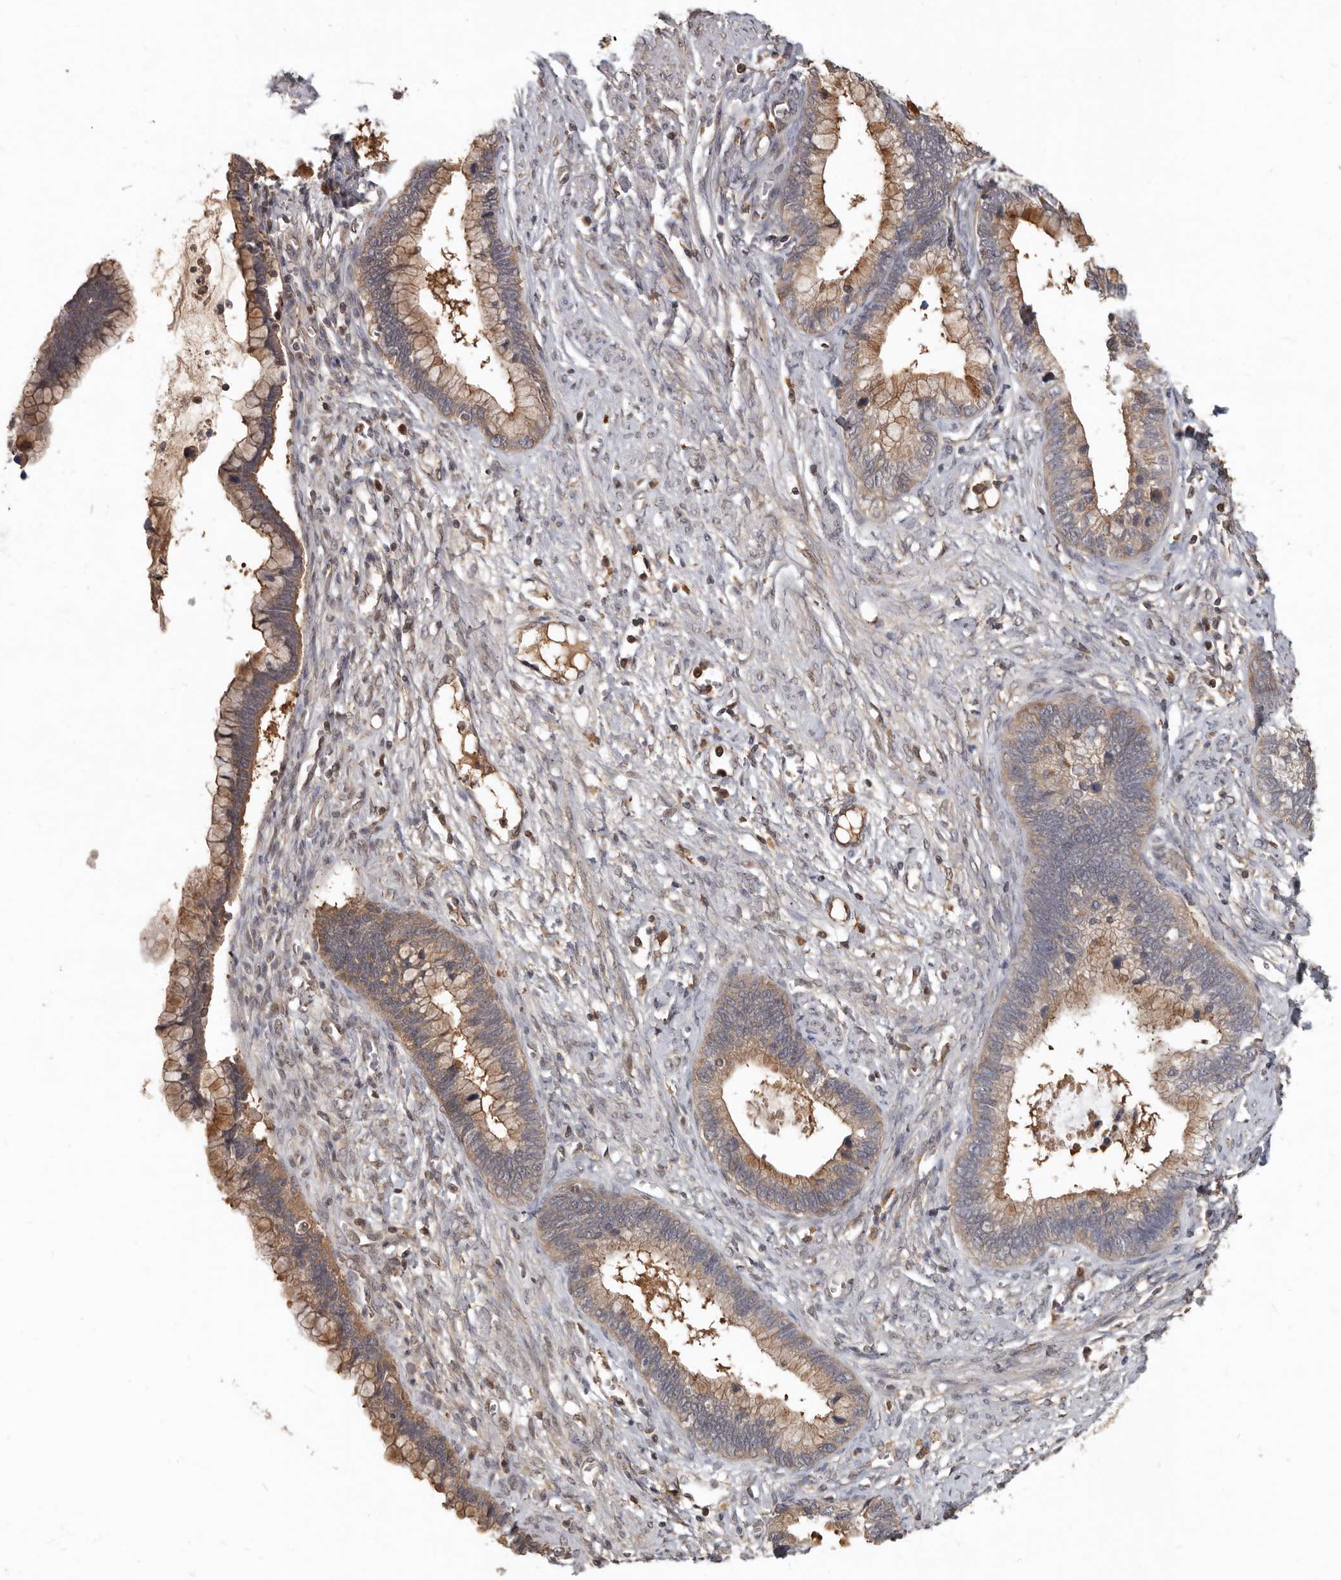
{"staining": {"intensity": "moderate", "quantity": ">75%", "location": "cytoplasmic/membranous,nuclear"}, "tissue": "cervical cancer", "cell_type": "Tumor cells", "image_type": "cancer", "snomed": [{"axis": "morphology", "description": "Adenocarcinoma, NOS"}, {"axis": "topography", "description": "Cervix"}], "caption": "Immunohistochemical staining of human cervical cancer displays moderate cytoplasmic/membranous and nuclear protein staining in approximately >75% of tumor cells.", "gene": "LRGUK", "patient": {"sex": "female", "age": 44}}